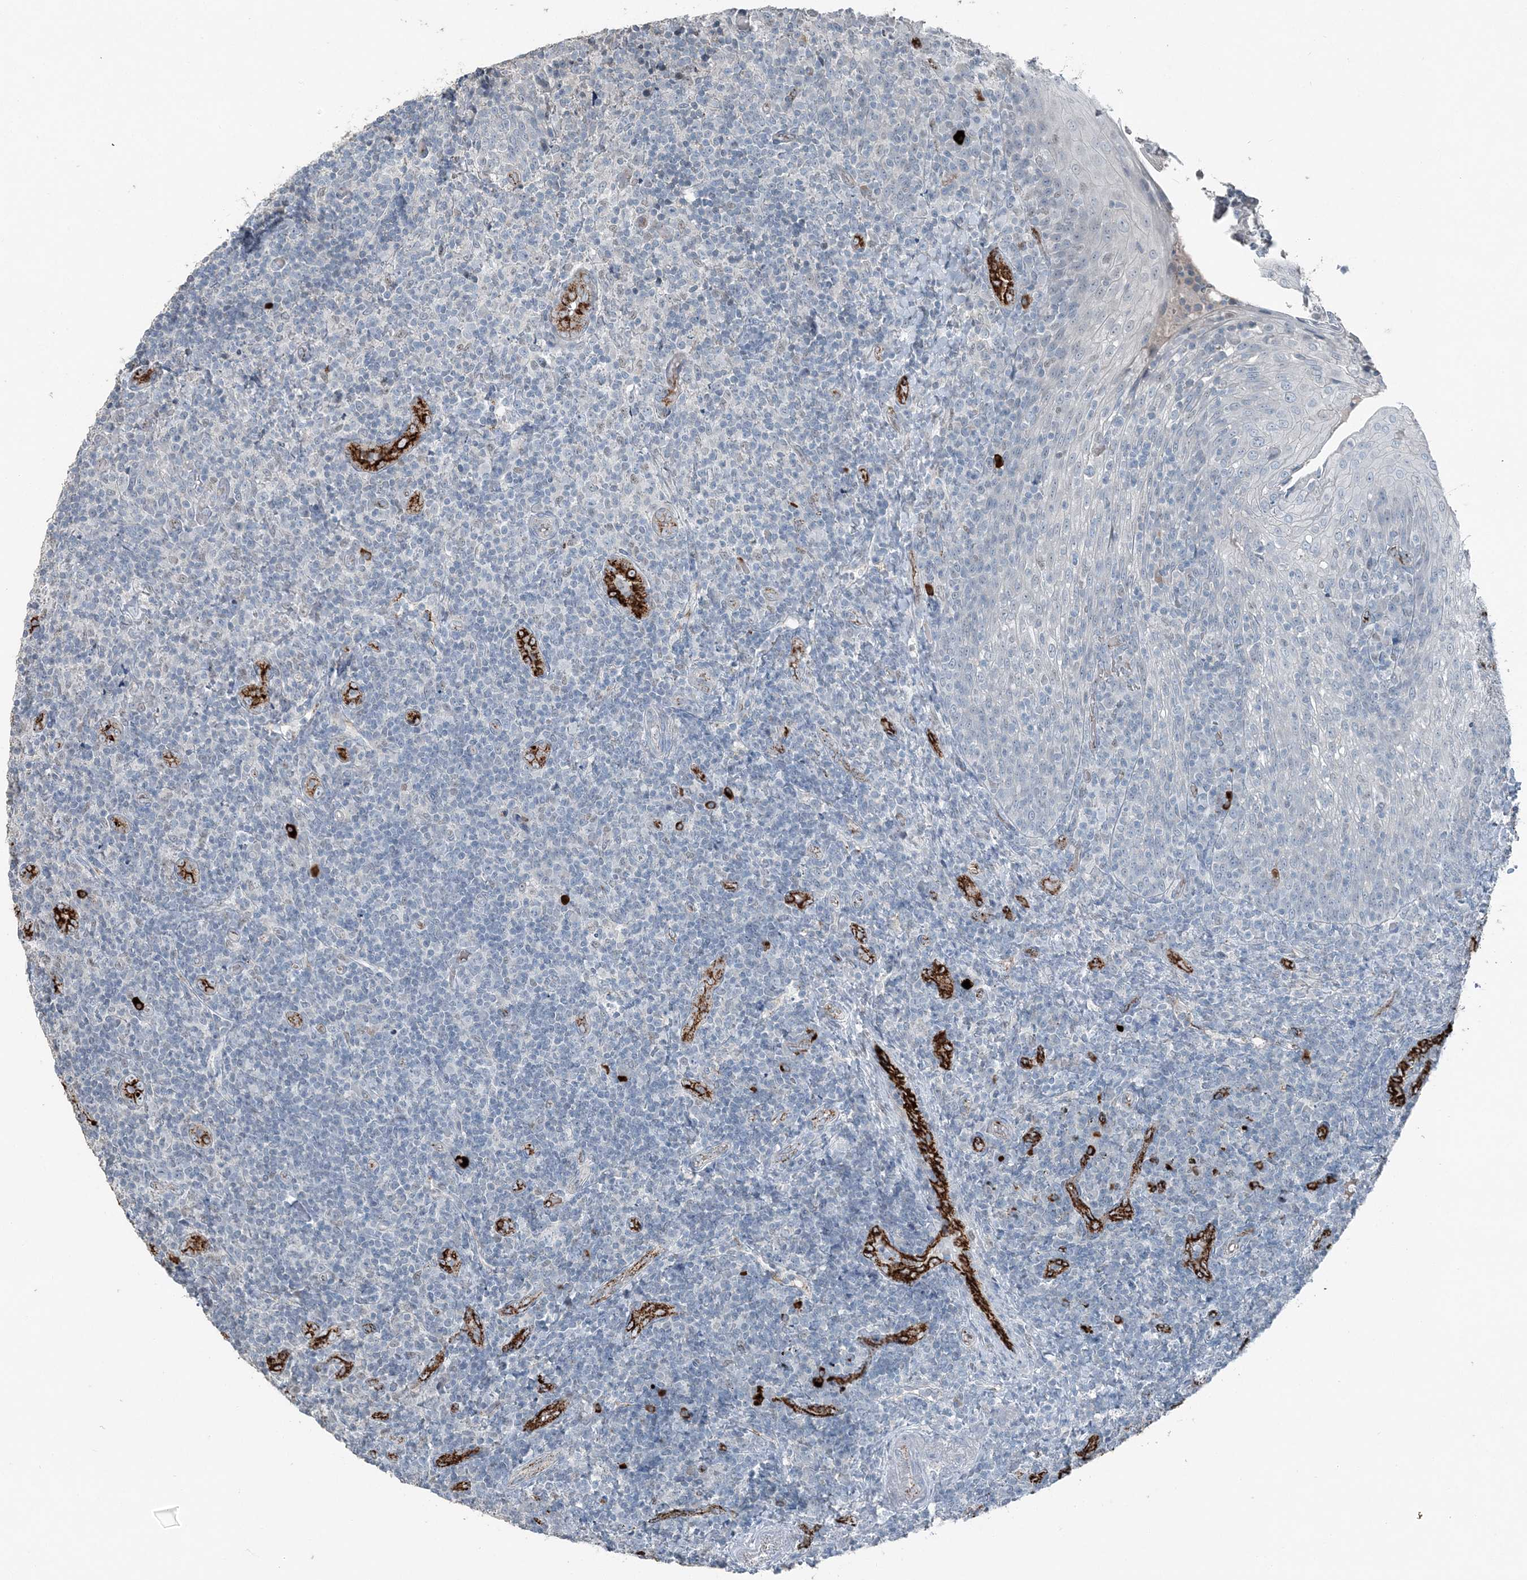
{"staining": {"intensity": "negative", "quantity": "none", "location": "none"}, "tissue": "tonsil", "cell_type": "Germinal center cells", "image_type": "normal", "snomed": [{"axis": "morphology", "description": "Normal tissue, NOS"}, {"axis": "topography", "description": "Tonsil"}], "caption": "The immunohistochemistry (IHC) image has no significant expression in germinal center cells of tonsil.", "gene": "ELOVL7", "patient": {"sex": "female", "age": 19}}